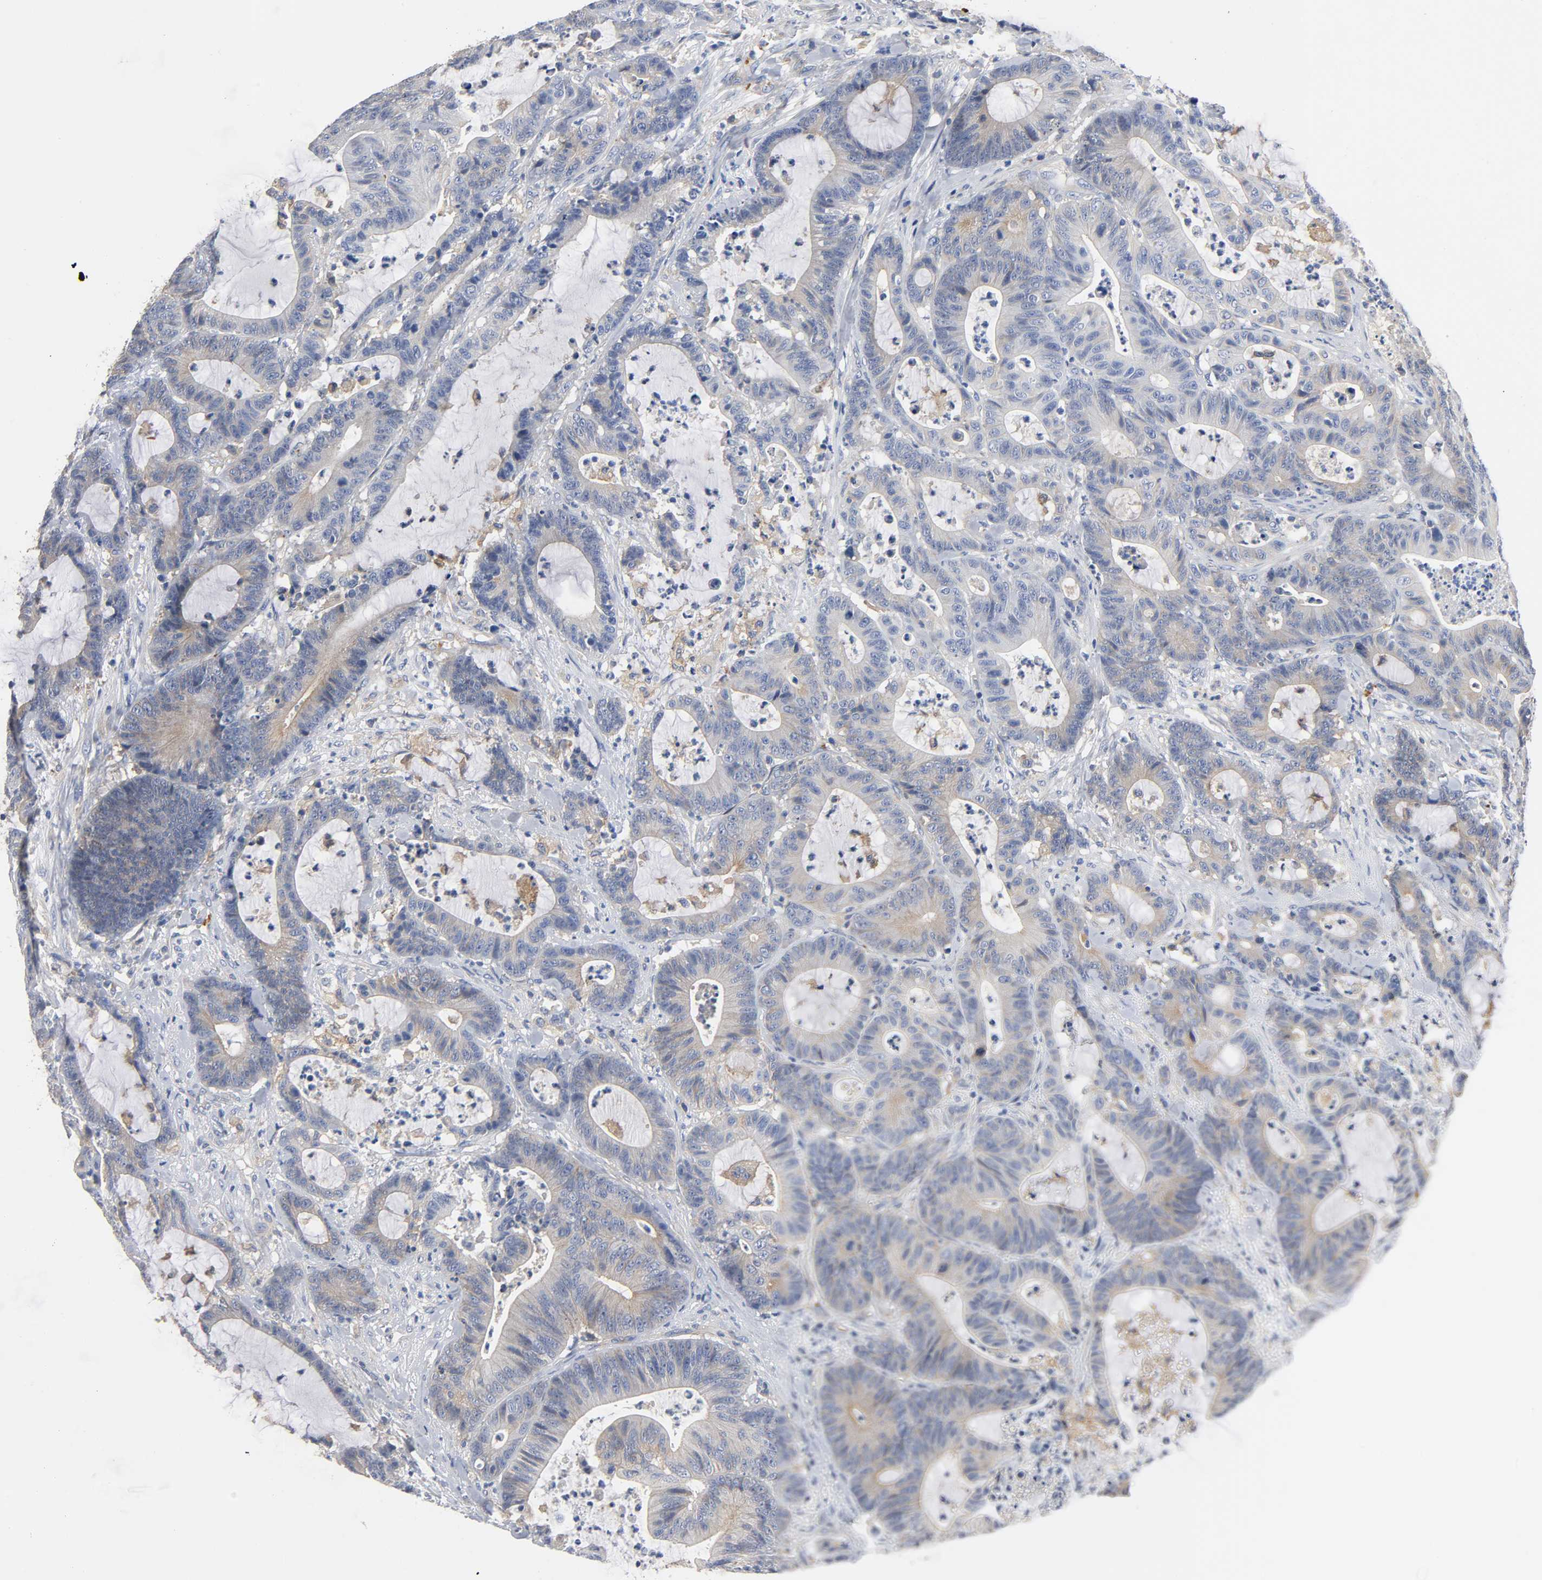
{"staining": {"intensity": "weak", "quantity": "<25%", "location": "cytoplasmic/membranous"}, "tissue": "colorectal cancer", "cell_type": "Tumor cells", "image_type": "cancer", "snomed": [{"axis": "morphology", "description": "Adenocarcinoma, NOS"}, {"axis": "topography", "description": "Colon"}], "caption": "IHC of human colorectal cancer (adenocarcinoma) shows no positivity in tumor cells. (DAB IHC with hematoxylin counter stain).", "gene": "SRC", "patient": {"sex": "female", "age": 84}}